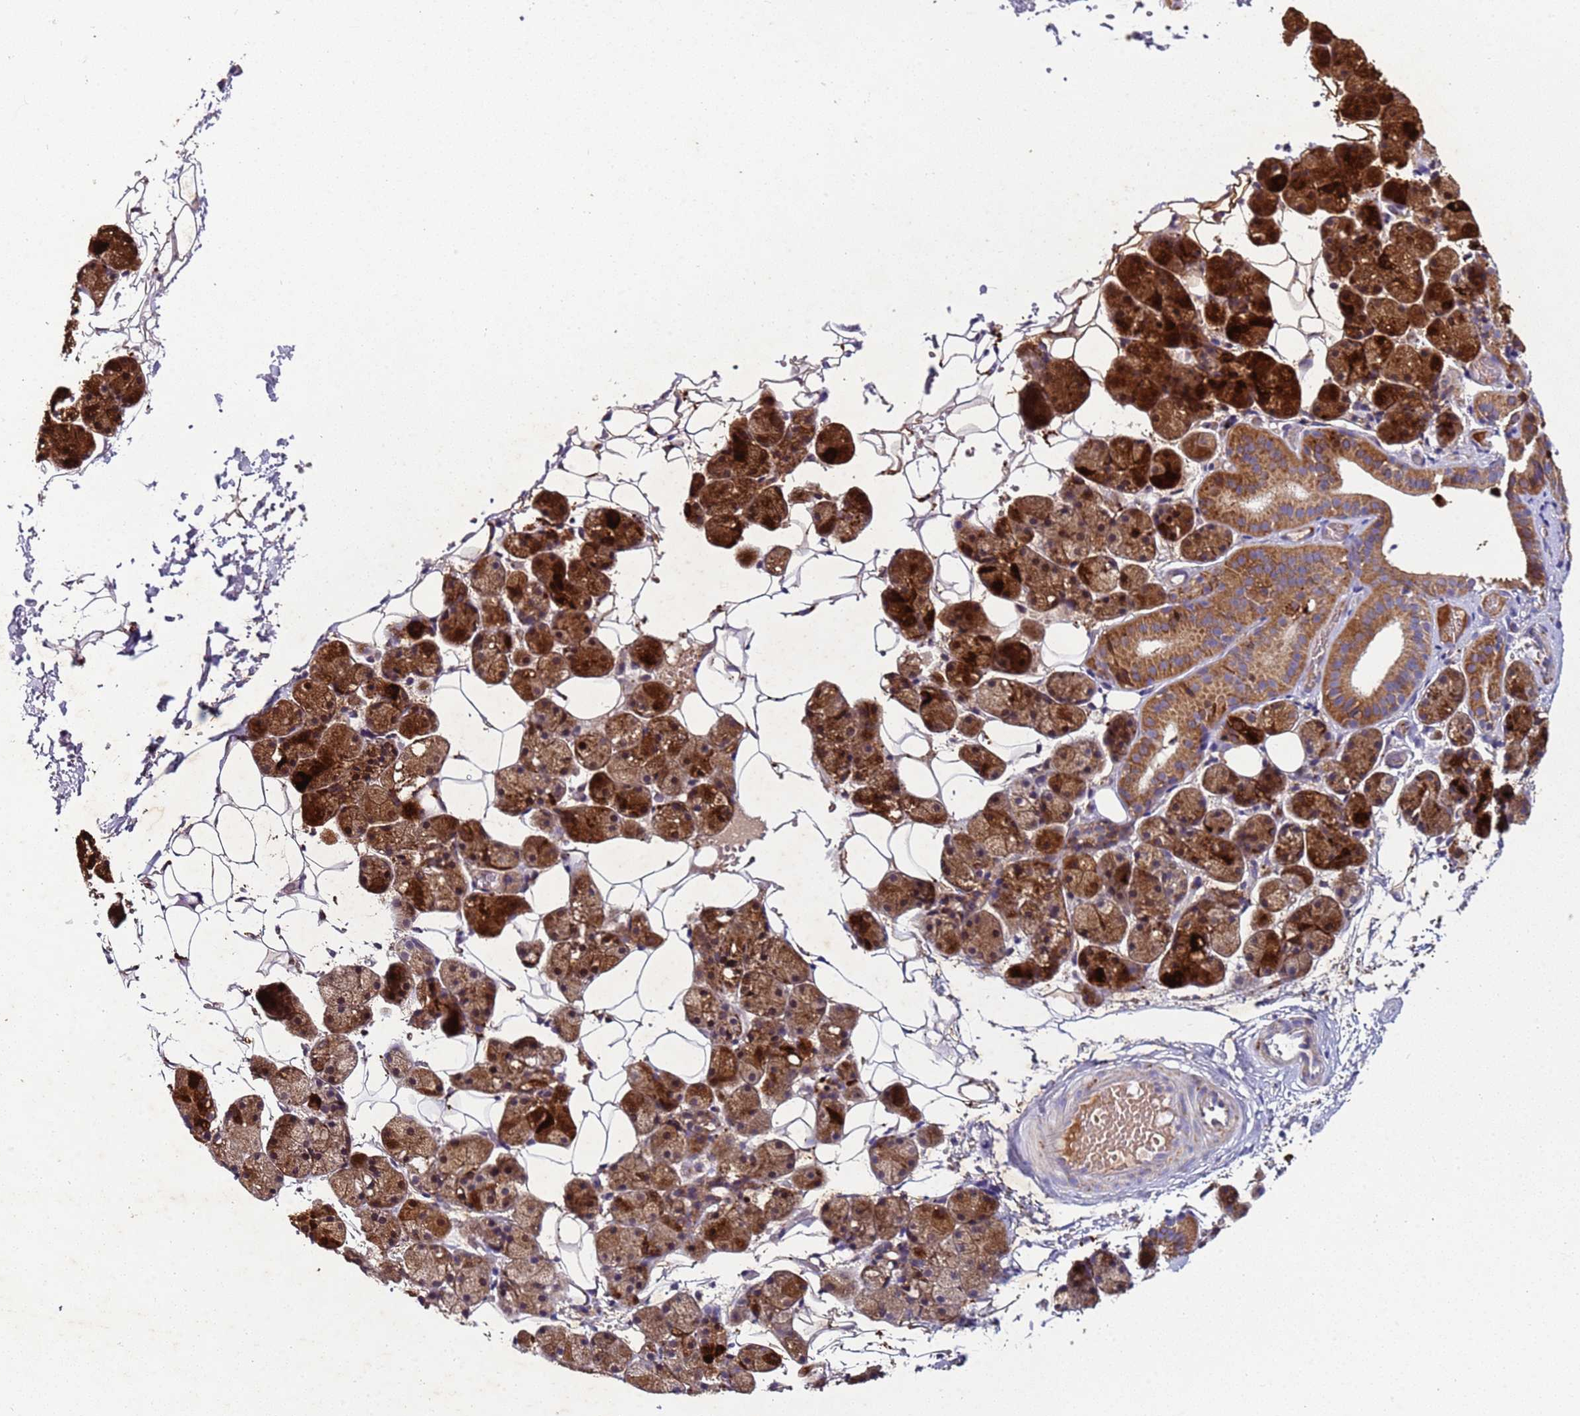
{"staining": {"intensity": "strong", "quantity": "25%-75%", "location": "cytoplasmic/membranous"}, "tissue": "salivary gland", "cell_type": "Glandular cells", "image_type": "normal", "snomed": [{"axis": "morphology", "description": "Normal tissue, NOS"}, {"axis": "topography", "description": "Salivary gland"}], "caption": "Approximately 25%-75% of glandular cells in unremarkable human salivary gland display strong cytoplasmic/membranous protein staining as visualized by brown immunohistochemical staining.", "gene": "TMEM126A", "patient": {"sex": "female", "age": 33}}